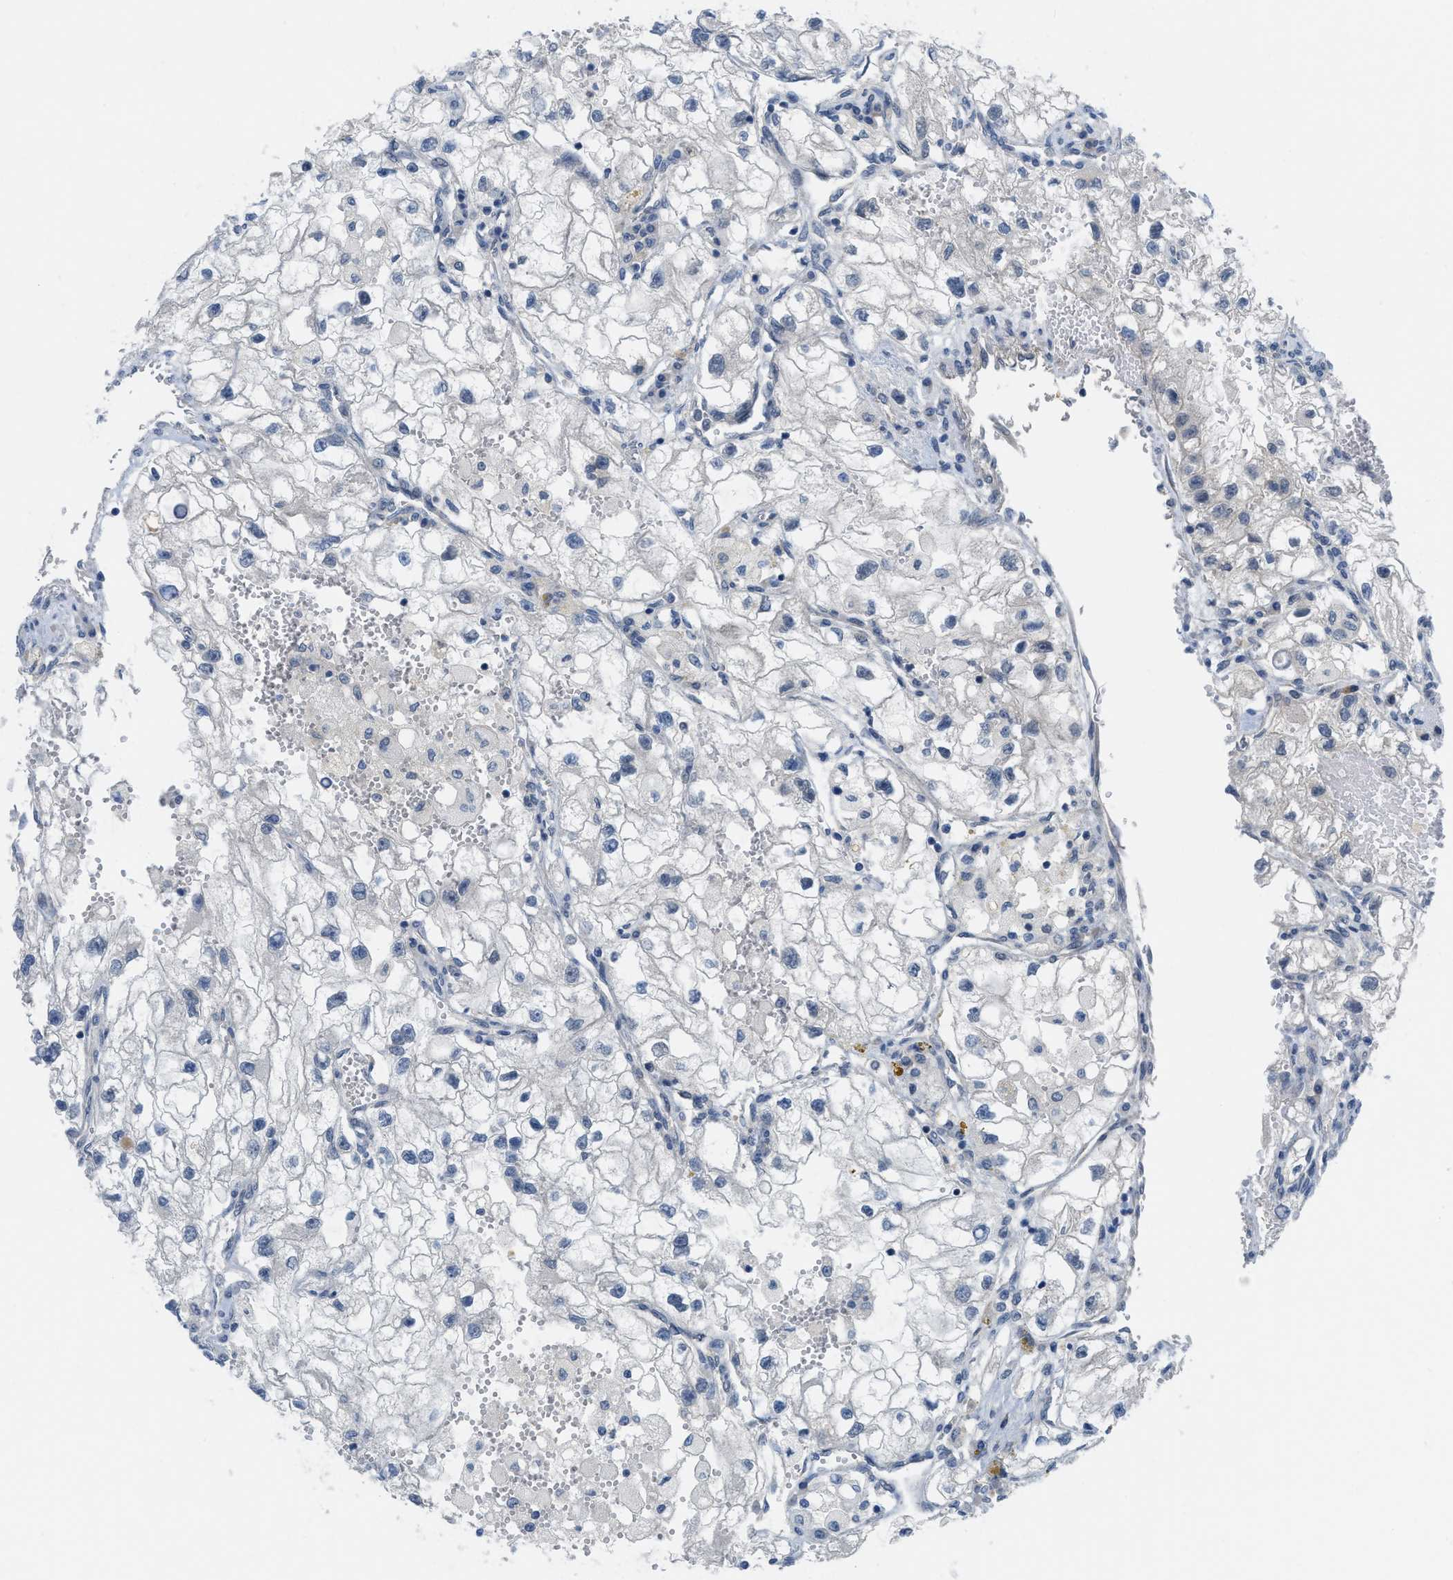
{"staining": {"intensity": "negative", "quantity": "none", "location": "none"}, "tissue": "renal cancer", "cell_type": "Tumor cells", "image_type": "cancer", "snomed": [{"axis": "morphology", "description": "Adenocarcinoma, NOS"}, {"axis": "topography", "description": "Kidney"}], "caption": "IHC histopathology image of human renal cancer (adenocarcinoma) stained for a protein (brown), which demonstrates no staining in tumor cells.", "gene": "TNFAIP1", "patient": {"sex": "female", "age": 70}}